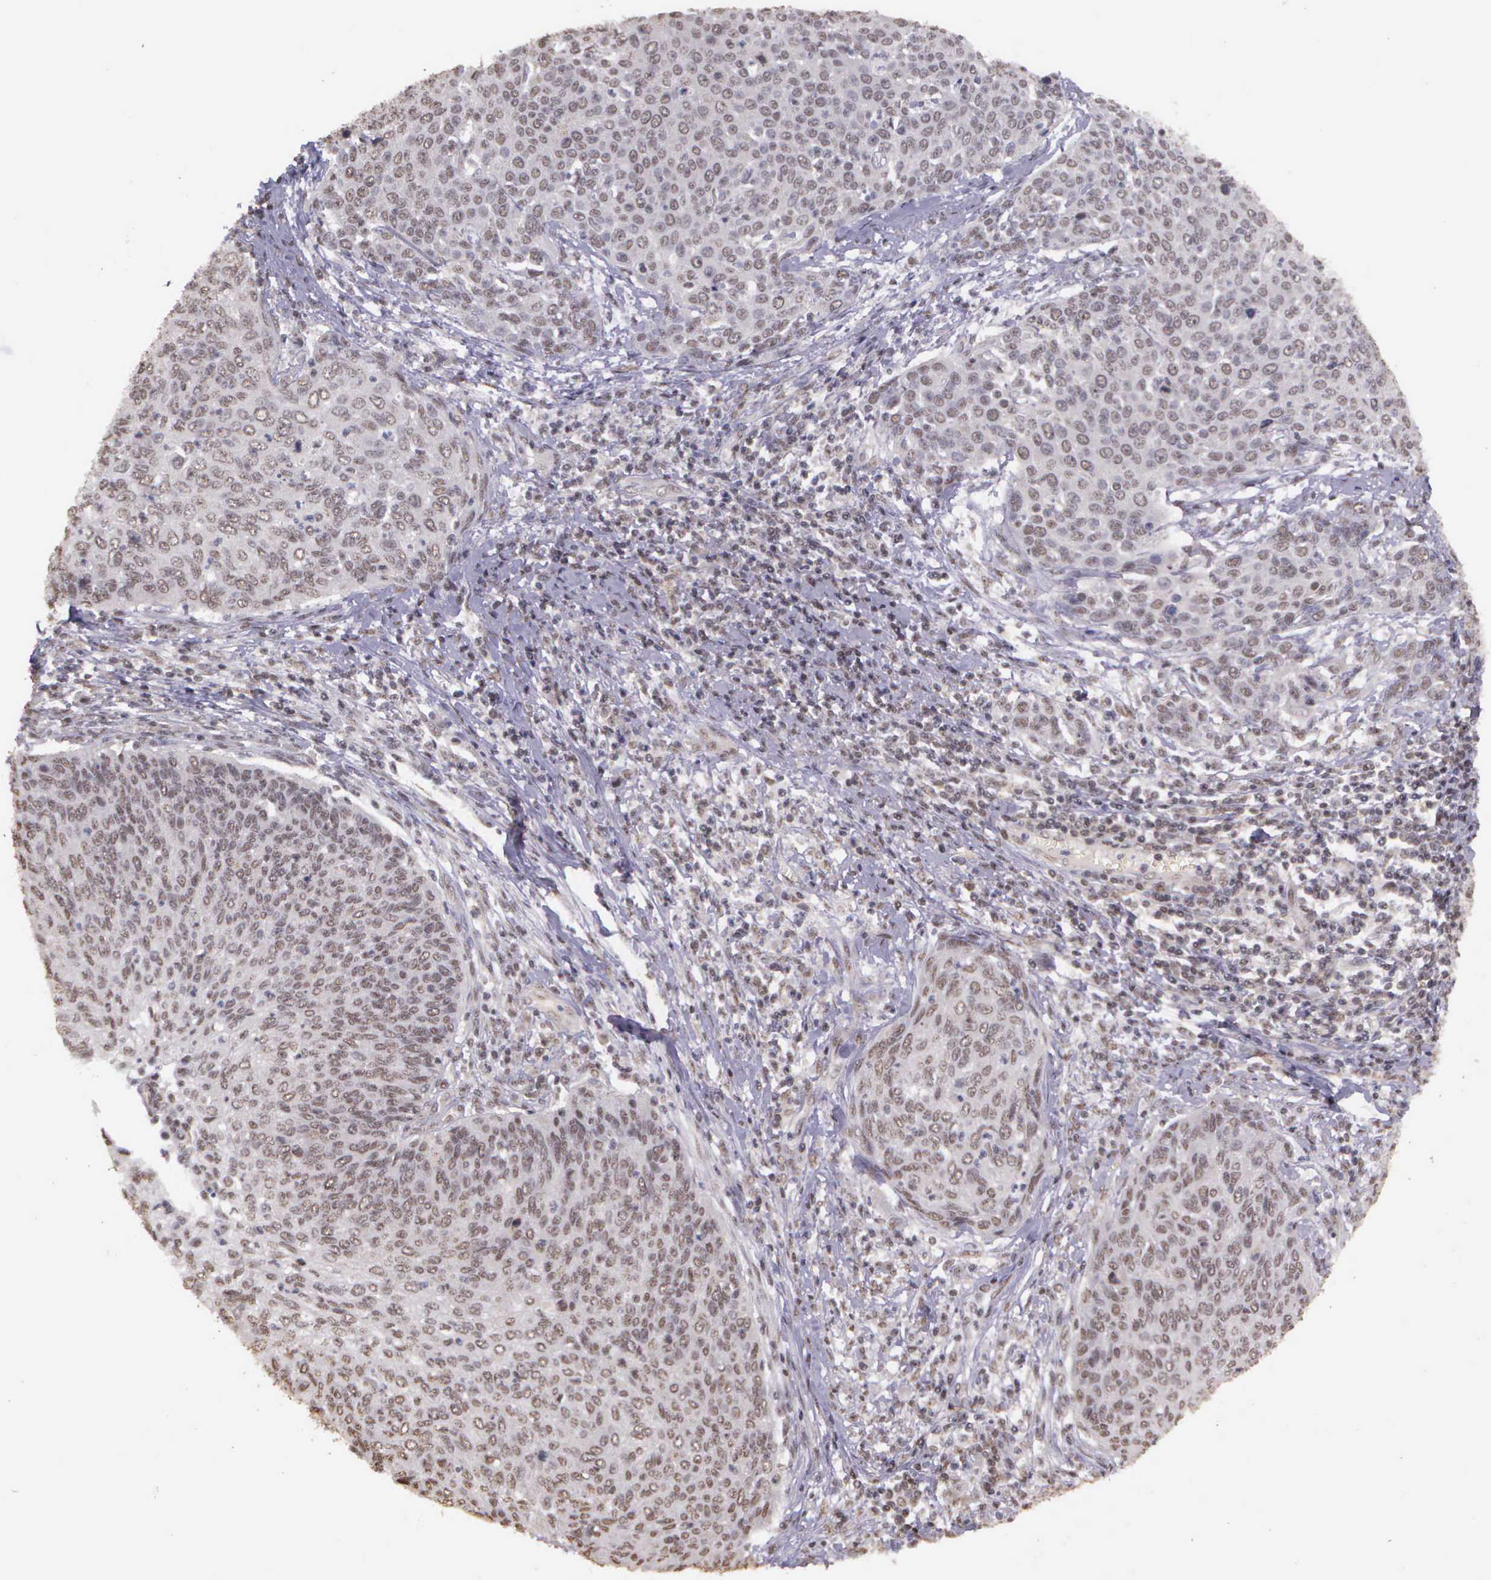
{"staining": {"intensity": "negative", "quantity": "none", "location": "none"}, "tissue": "cervical cancer", "cell_type": "Tumor cells", "image_type": "cancer", "snomed": [{"axis": "morphology", "description": "Squamous cell carcinoma, NOS"}, {"axis": "topography", "description": "Cervix"}], "caption": "The immunohistochemistry photomicrograph has no significant staining in tumor cells of cervical cancer tissue.", "gene": "ARMCX5", "patient": {"sex": "female", "age": 38}}